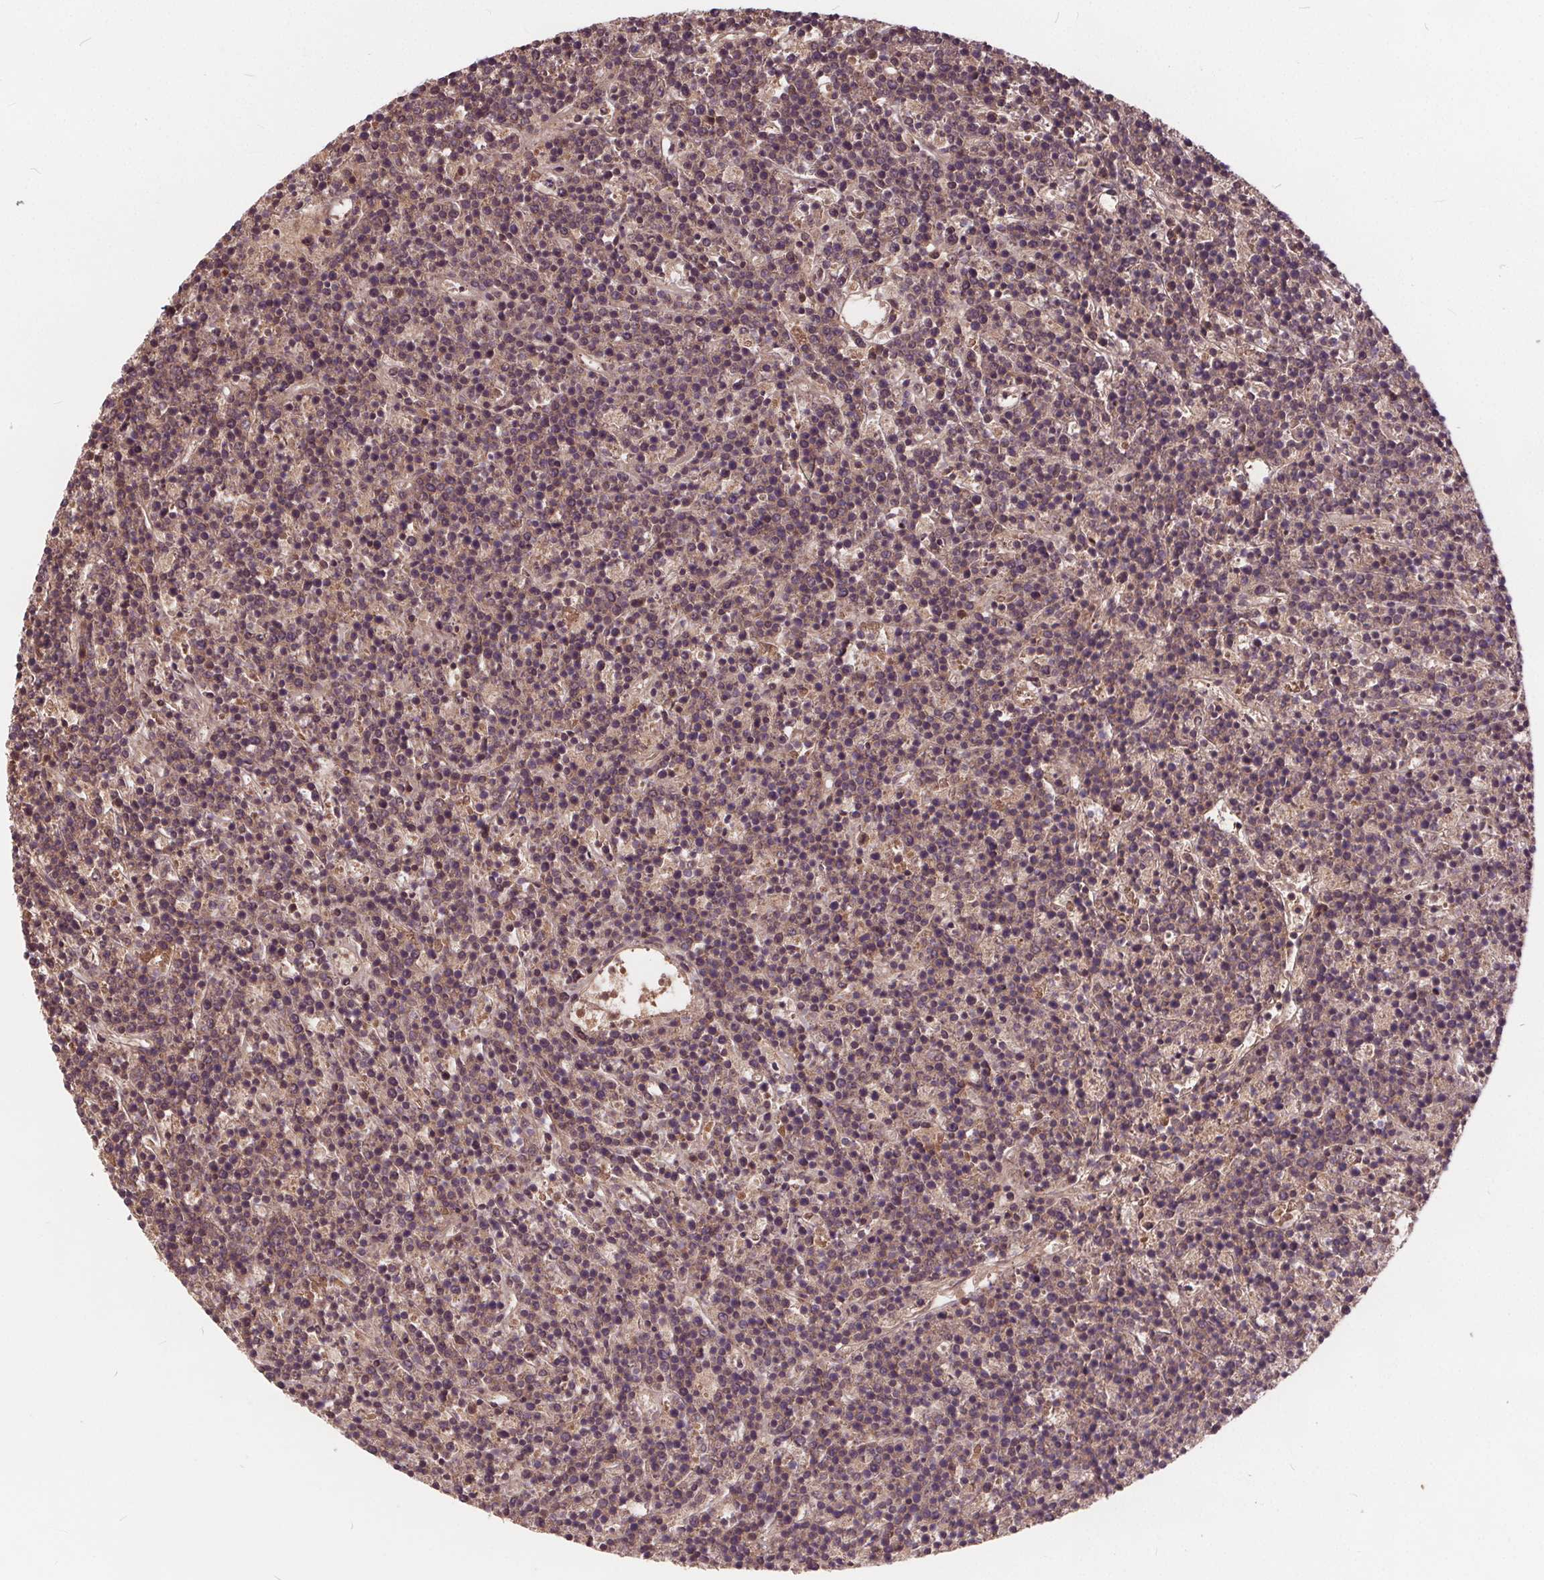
{"staining": {"intensity": "moderate", "quantity": ">75%", "location": "cytoplasmic/membranous,nuclear"}, "tissue": "lymphoma", "cell_type": "Tumor cells", "image_type": "cancer", "snomed": [{"axis": "morphology", "description": "Malignant lymphoma, non-Hodgkin's type, High grade"}, {"axis": "topography", "description": "Ovary"}], "caption": "Lymphoma stained with IHC displays moderate cytoplasmic/membranous and nuclear expression in about >75% of tumor cells.", "gene": "HIF1AN", "patient": {"sex": "female", "age": 56}}